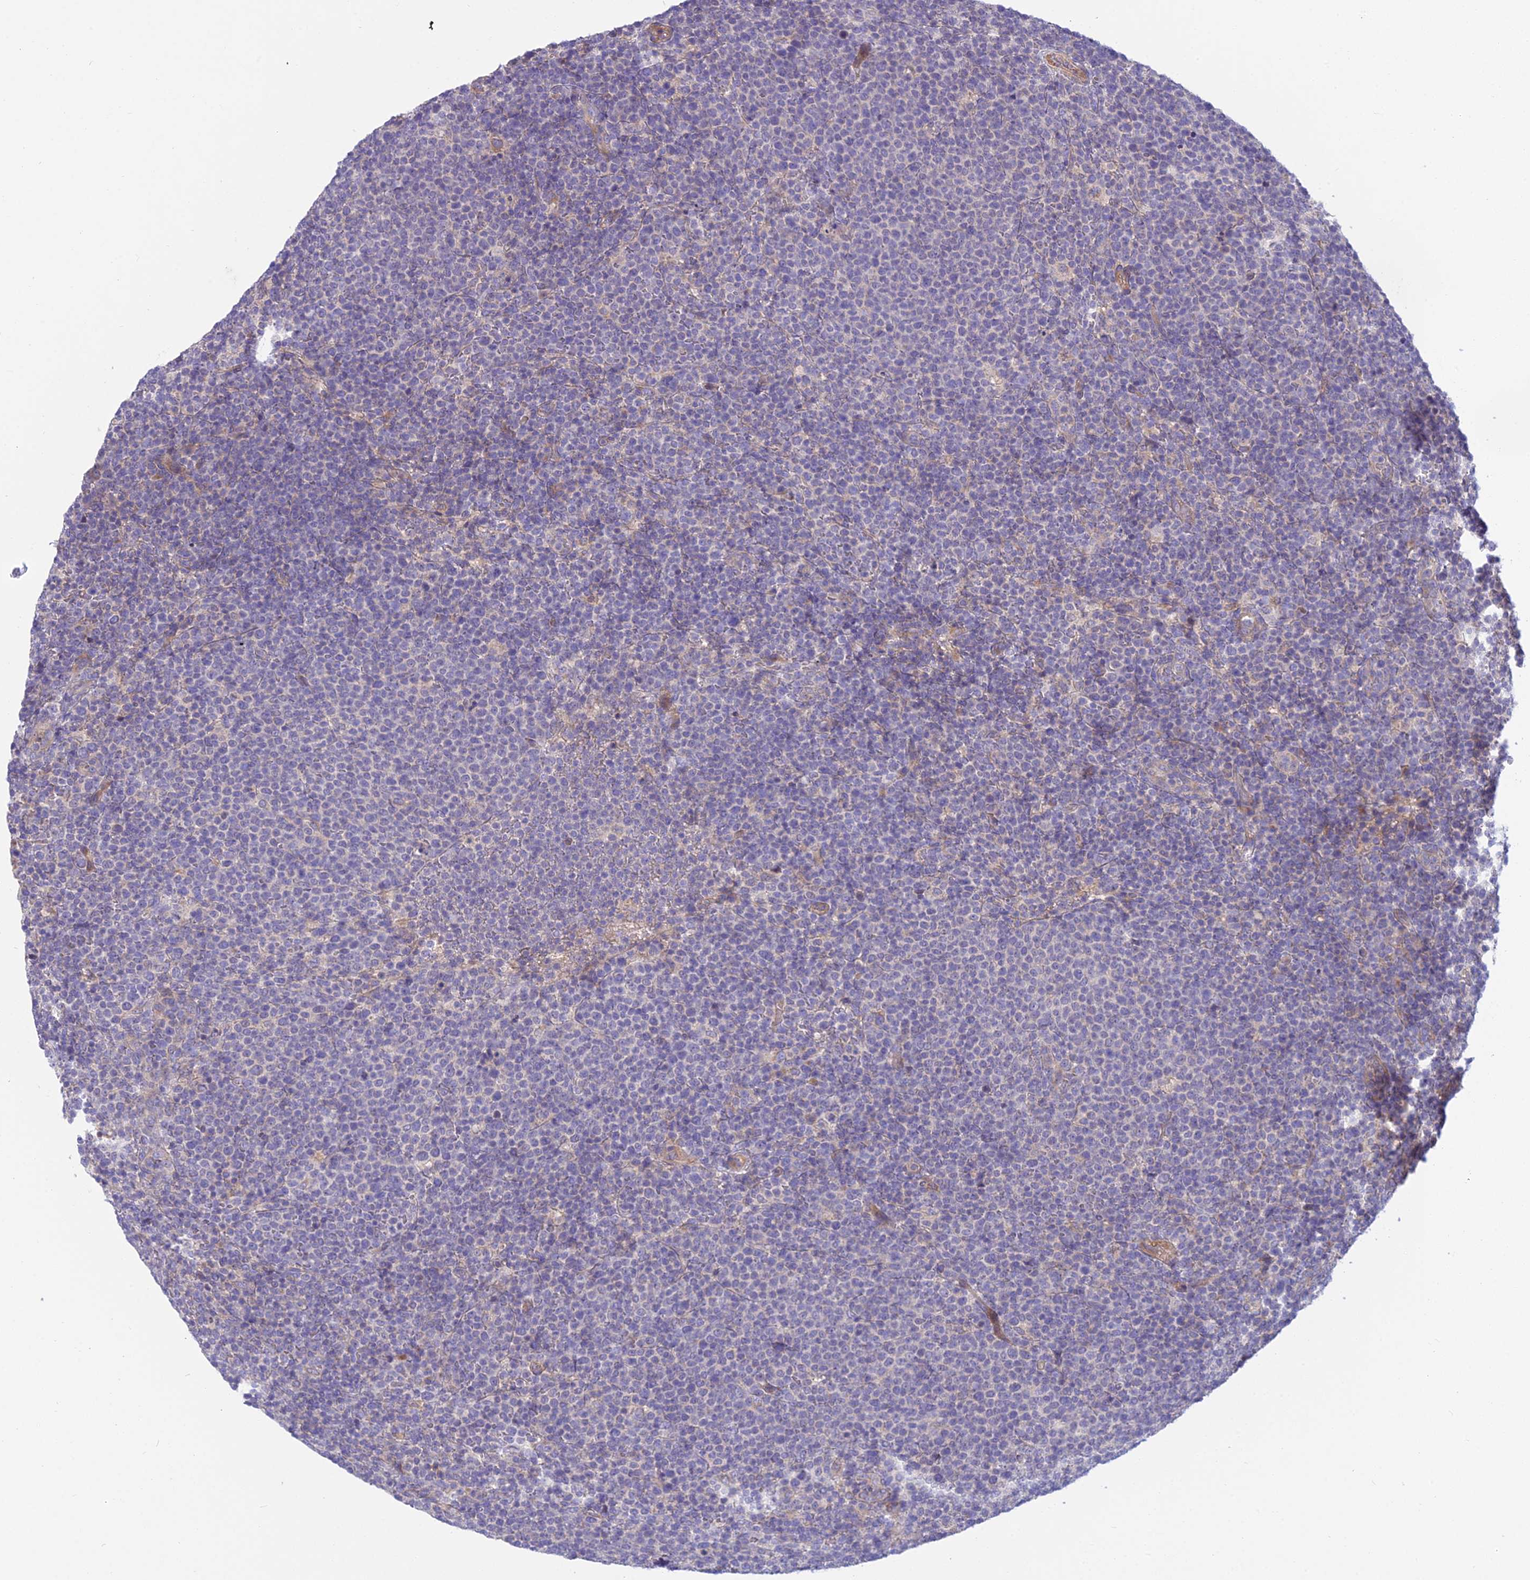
{"staining": {"intensity": "negative", "quantity": "none", "location": "none"}, "tissue": "lymphoma", "cell_type": "Tumor cells", "image_type": "cancer", "snomed": [{"axis": "morphology", "description": "Malignant lymphoma, non-Hodgkin's type, High grade"}, {"axis": "topography", "description": "Lymph node"}], "caption": "DAB (3,3'-diaminobenzidine) immunohistochemical staining of human malignant lymphoma, non-Hodgkin's type (high-grade) shows no significant positivity in tumor cells.", "gene": "DUS2", "patient": {"sex": "male", "age": 61}}